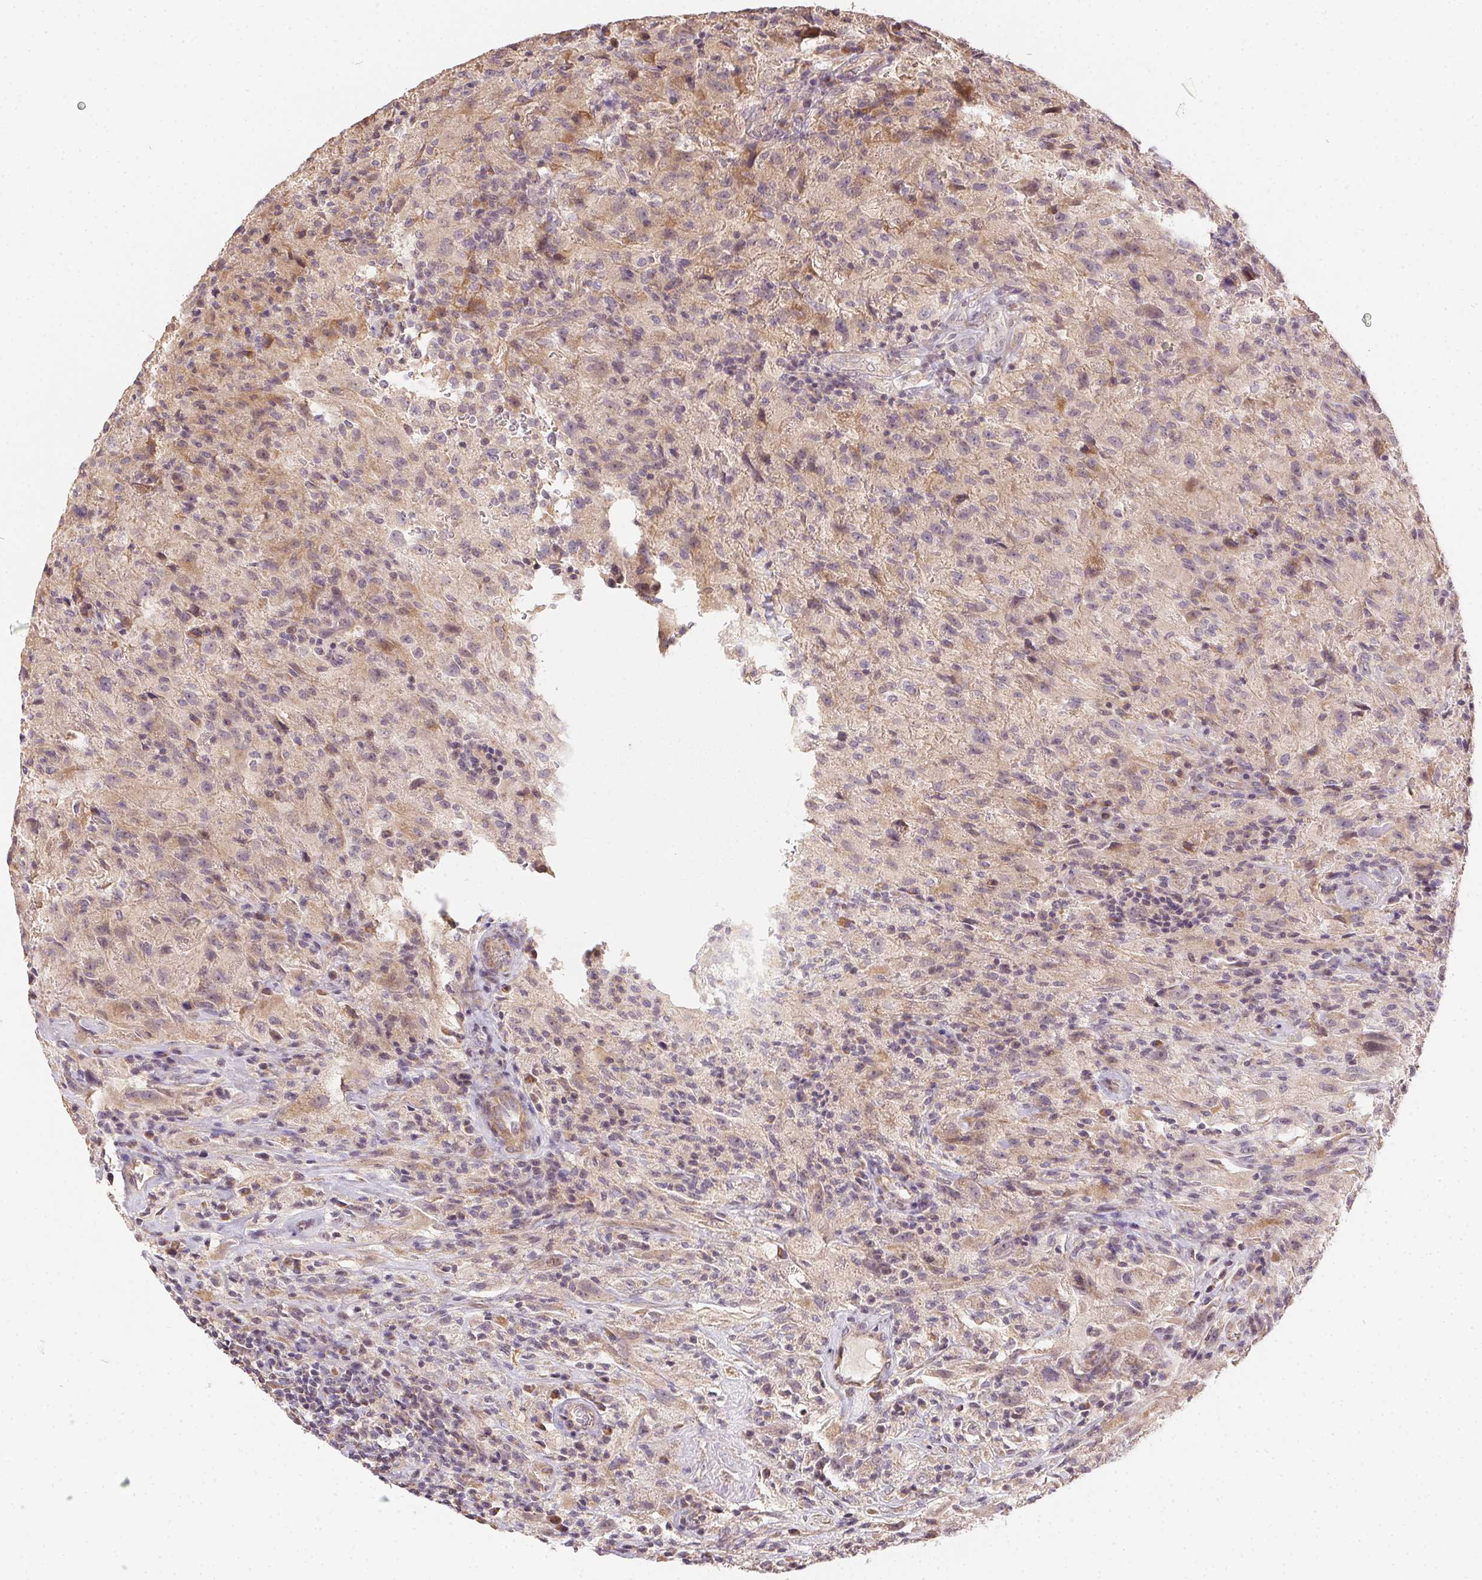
{"staining": {"intensity": "negative", "quantity": "none", "location": "none"}, "tissue": "glioma", "cell_type": "Tumor cells", "image_type": "cancer", "snomed": [{"axis": "morphology", "description": "Glioma, malignant, High grade"}, {"axis": "topography", "description": "Brain"}], "caption": "Tumor cells are negative for protein expression in human malignant glioma (high-grade).", "gene": "REV3L", "patient": {"sex": "male", "age": 68}}